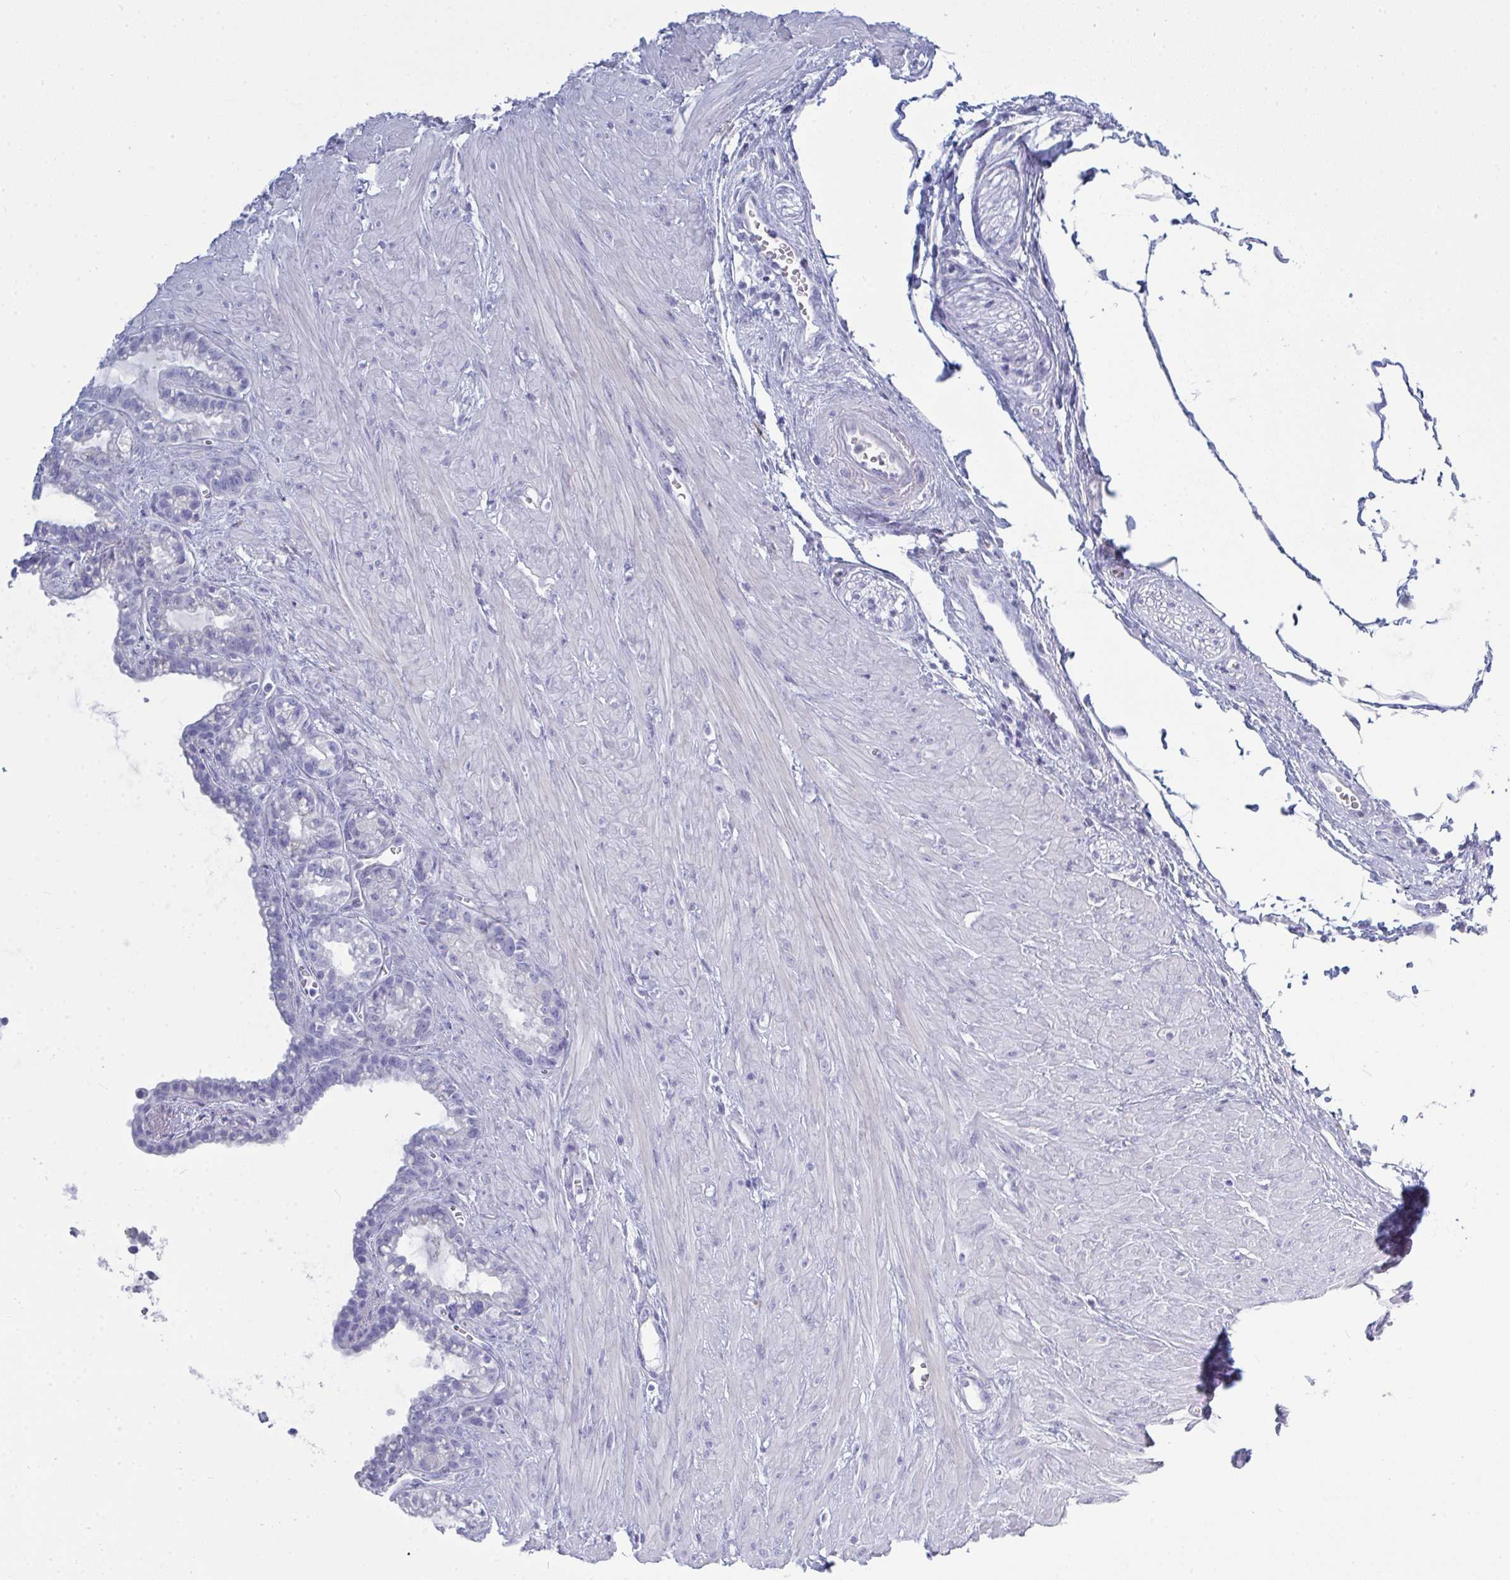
{"staining": {"intensity": "negative", "quantity": "none", "location": "none"}, "tissue": "seminal vesicle", "cell_type": "Glandular cells", "image_type": "normal", "snomed": [{"axis": "morphology", "description": "Normal tissue, NOS"}, {"axis": "topography", "description": "Seminal veicle"}], "caption": "A high-resolution micrograph shows immunohistochemistry (IHC) staining of unremarkable seminal vesicle, which reveals no significant positivity in glandular cells. (Brightfield microscopy of DAB immunohistochemistry (IHC) at high magnification).", "gene": "SERPINB10", "patient": {"sex": "male", "age": 76}}